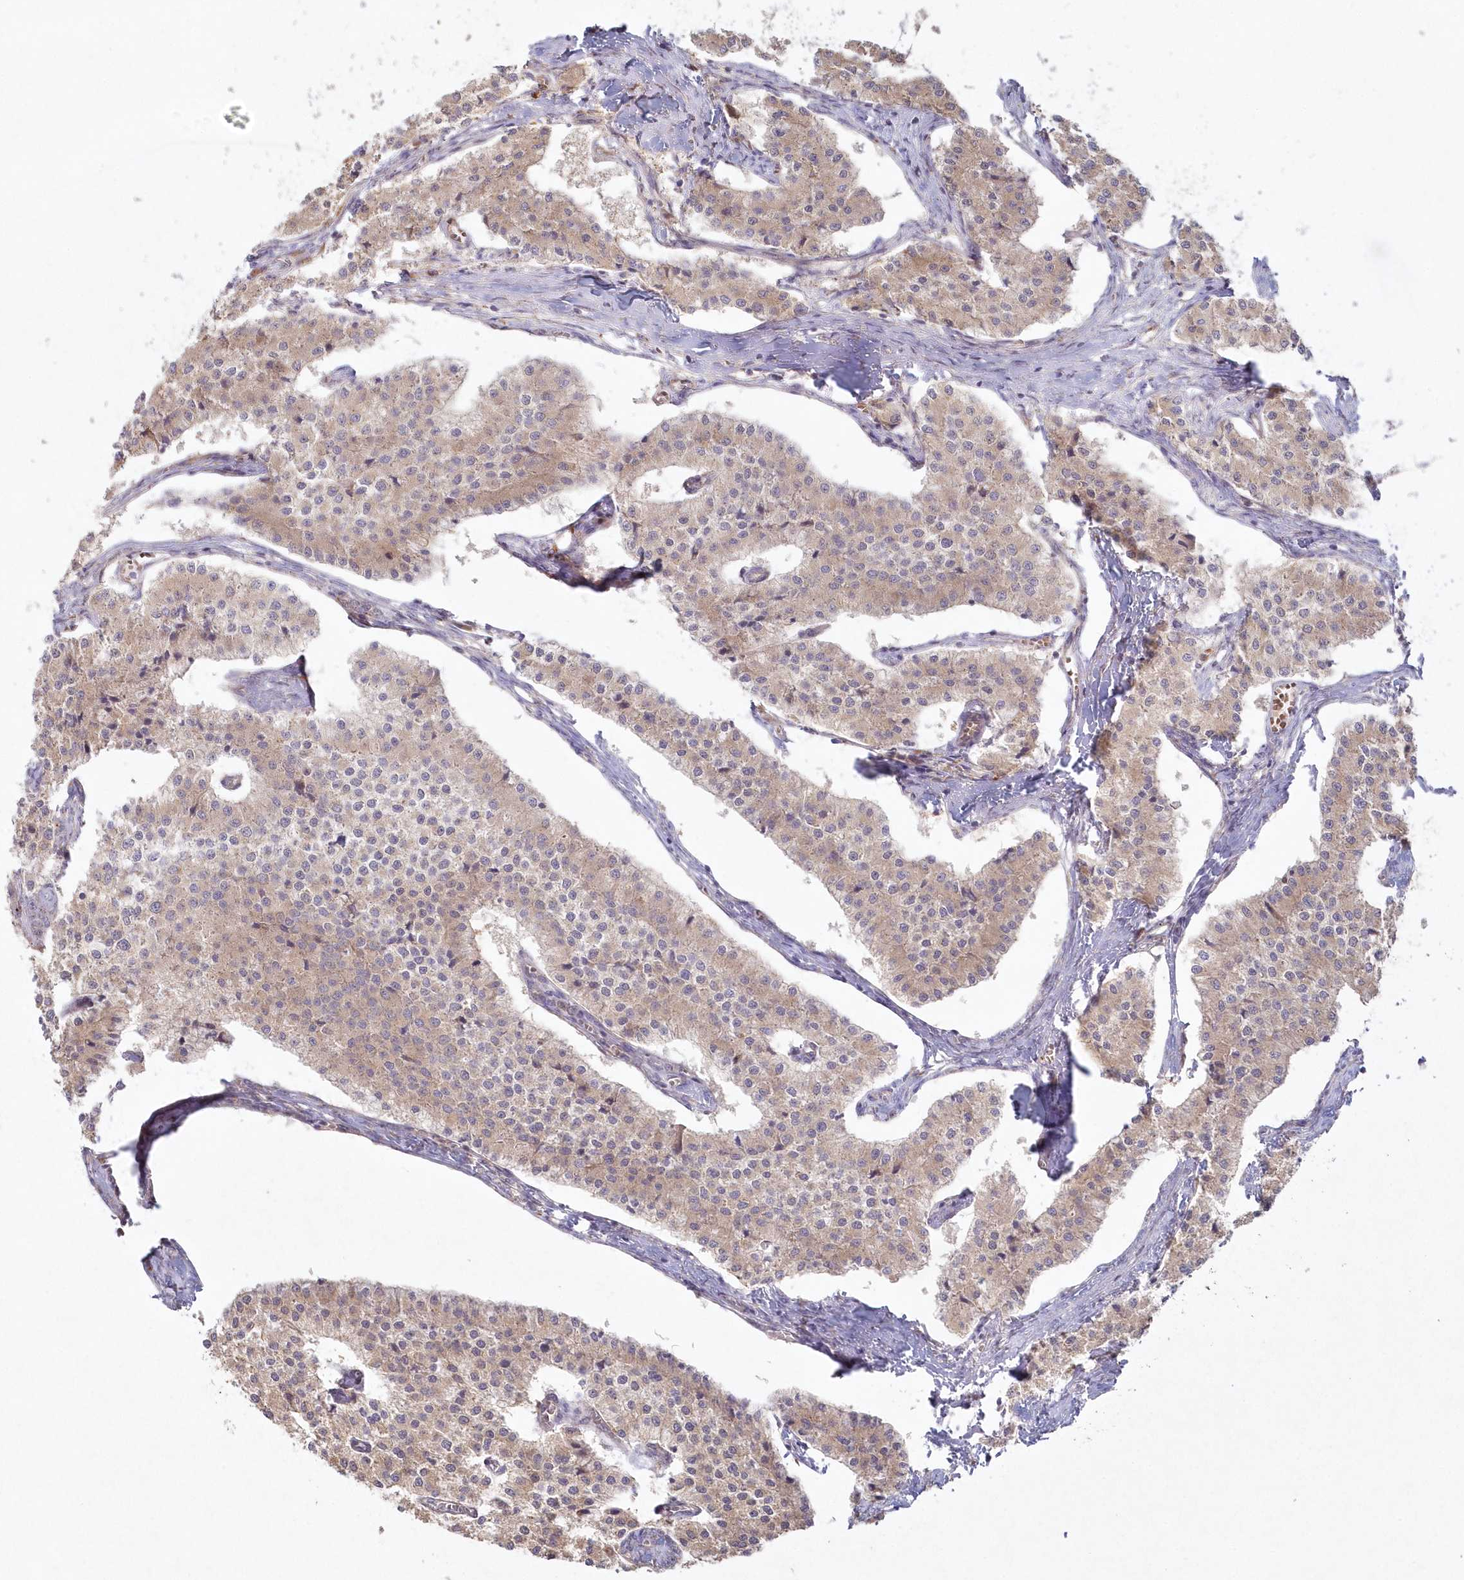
{"staining": {"intensity": "weak", "quantity": "25%-75%", "location": "cytoplasmic/membranous"}, "tissue": "carcinoid", "cell_type": "Tumor cells", "image_type": "cancer", "snomed": [{"axis": "morphology", "description": "Carcinoid, malignant, NOS"}, {"axis": "topography", "description": "Colon"}], "caption": "Brown immunohistochemical staining in human carcinoid shows weak cytoplasmic/membranous positivity in about 25%-75% of tumor cells.", "gene": "GBE1", "patient": {"sex": "female", "age": 52}}